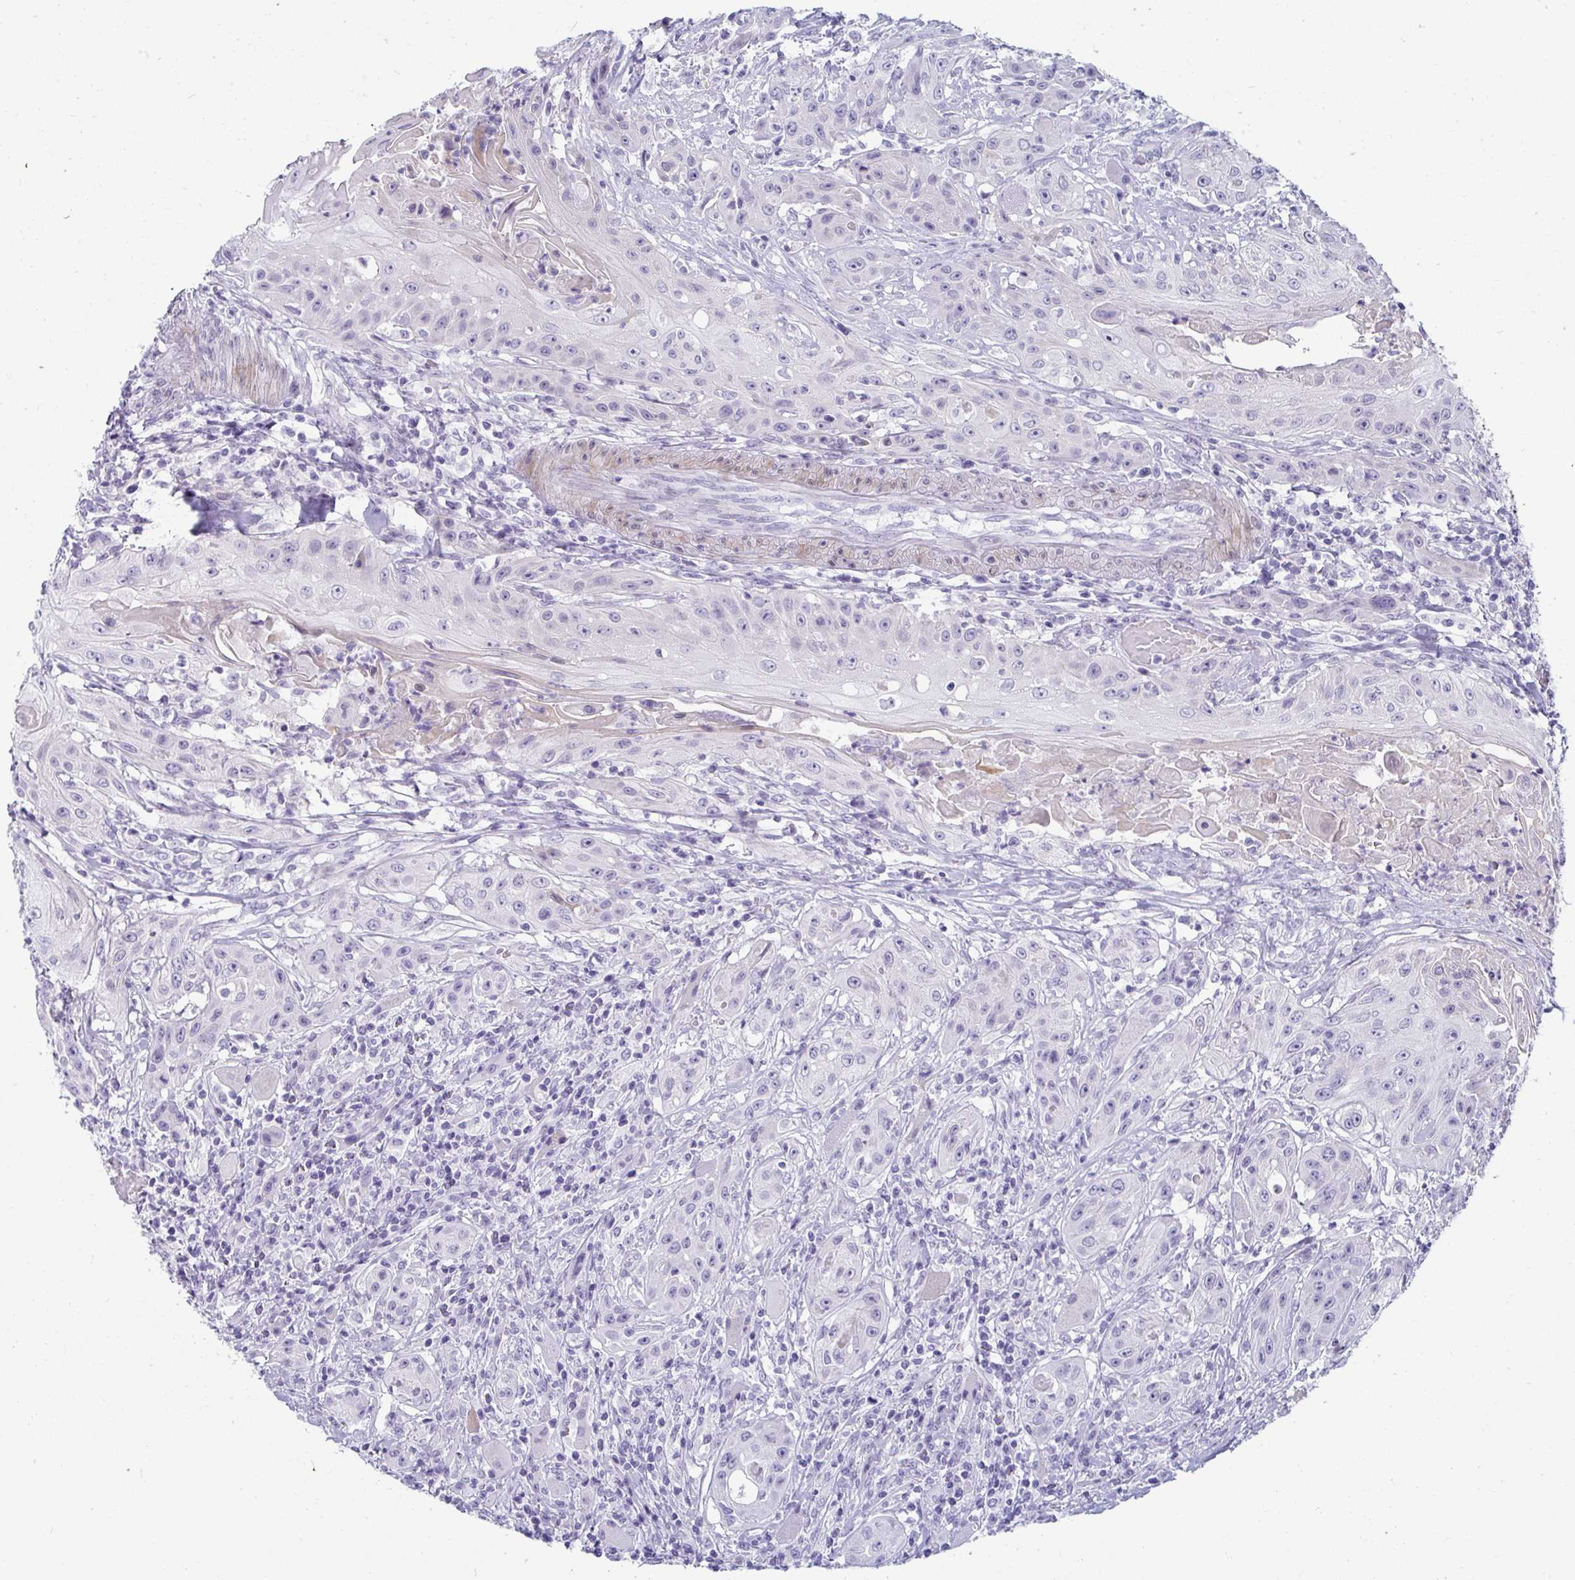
{"staining": {"intensity": "negative", "quantity": "none", "location": "none"}, "tissue": "head and neck cancer", "cell_type": "Tumor cells", "image_type": "cancer", "snomed": [{"axis": "morphology", "description": "Squamous cell carcinoma, NOS"}, {"axis": "topography", "description": "Oral tissue"}, {"axis": "topography", "description": "Head-Neck"}, {"axis": "topography", "description": "Neck, NOS"}], "caption": "This is a image of immunohistochemistry (IHC) staining of head and neck cancer, which shows no positivity in tumor cells.", "gene": "NPY", "patient": {"sex": "female", "age": 55}}